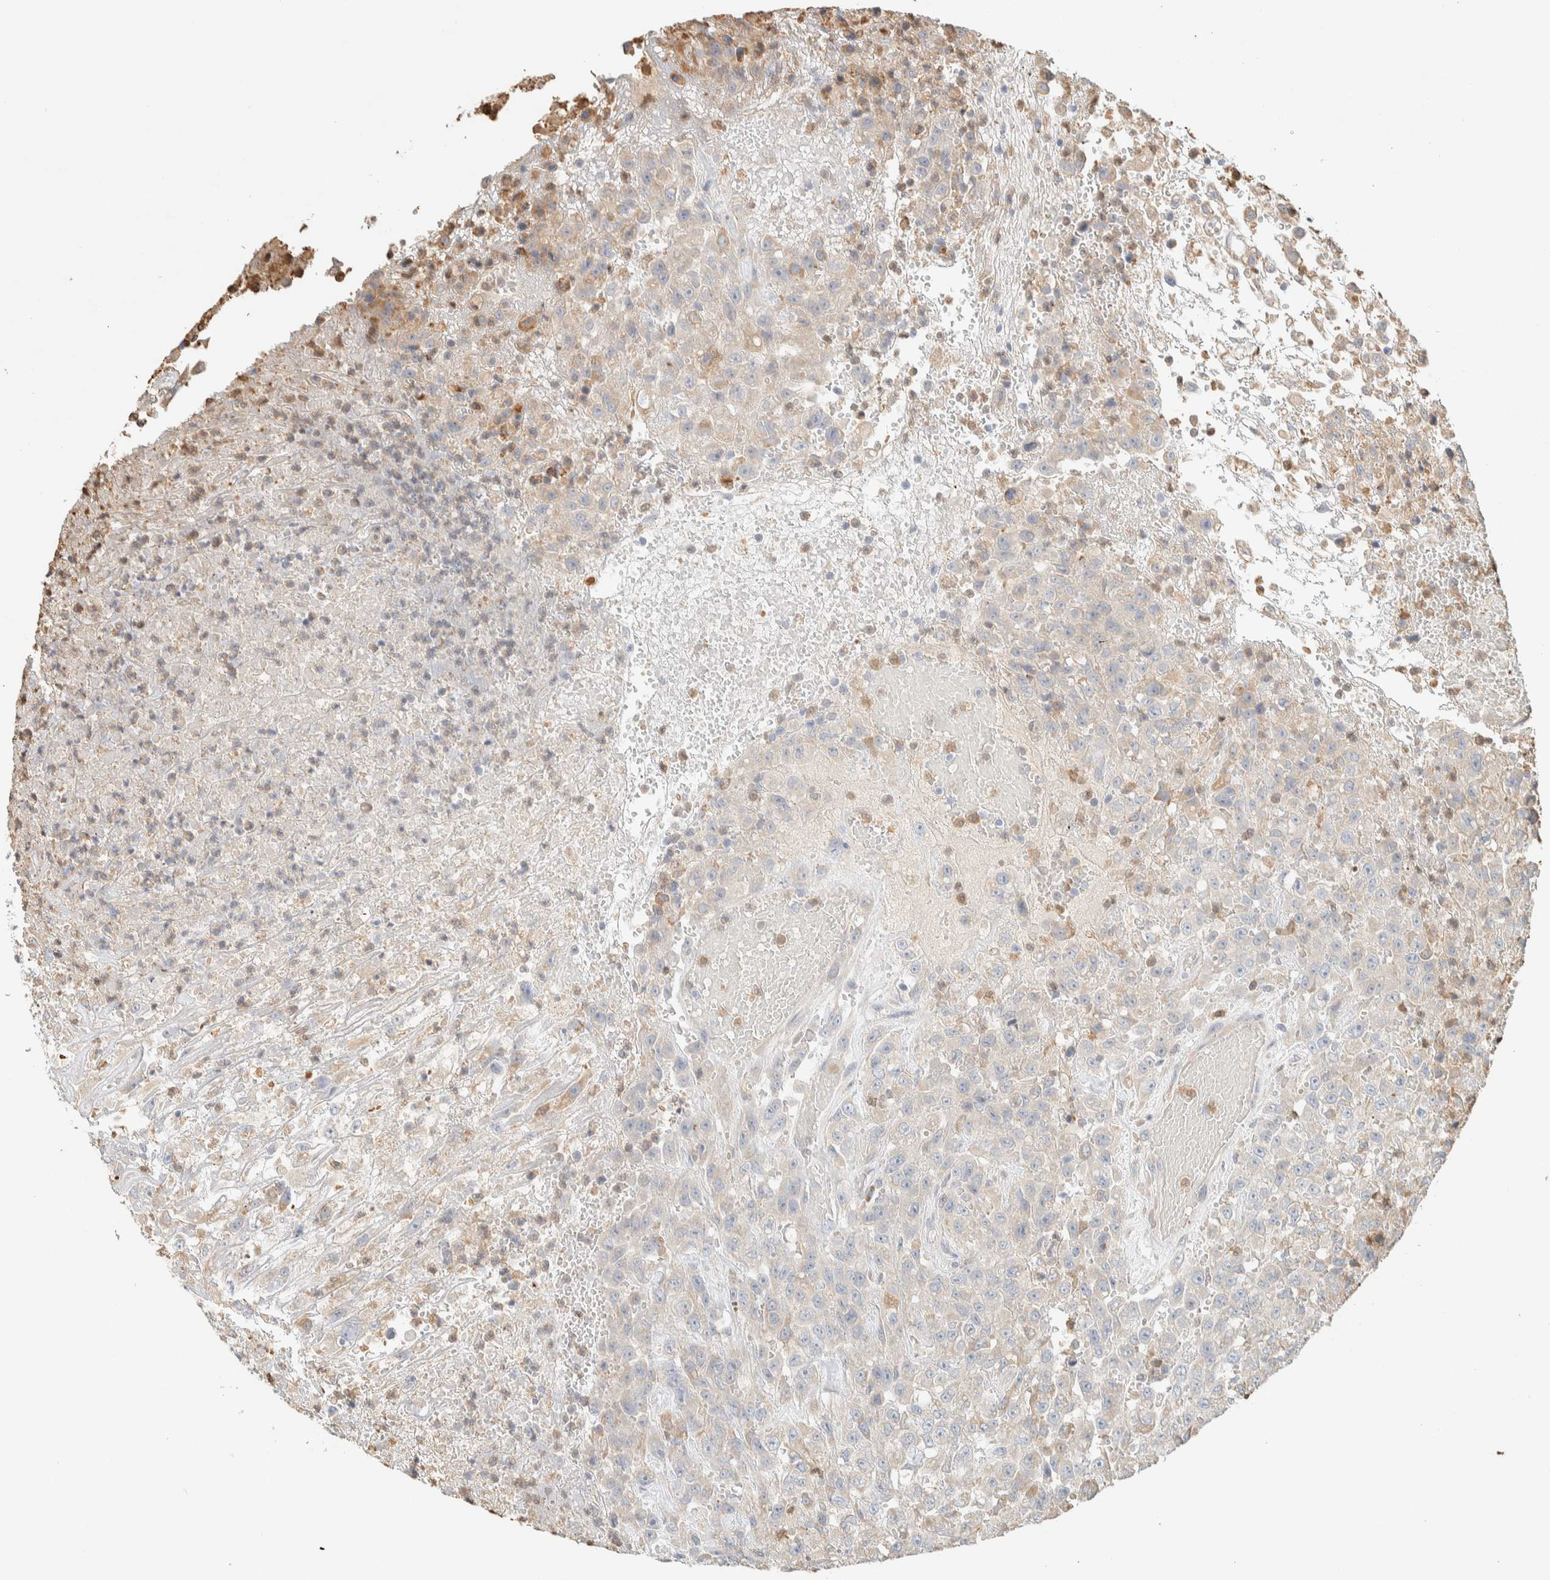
{"staining": {"intensity": "negative", "quantity": "none", "location": "none"}, "tissue": "urothelial cancer", "cell_type": "Tumor cells", "image_type": "cancer", "snomed": [{"axis": "morphology", "description": "Urothelial carcinoma, High grade"}, {"axis": "topography", "description": "Urinary bladder"}], "caption": "Human urothelial cancer stained for a protein using immunohistochemistry reveals no expression in tumor cells.", "gene": "TTC3", "patient": {"sex": "male", "age": 46}}